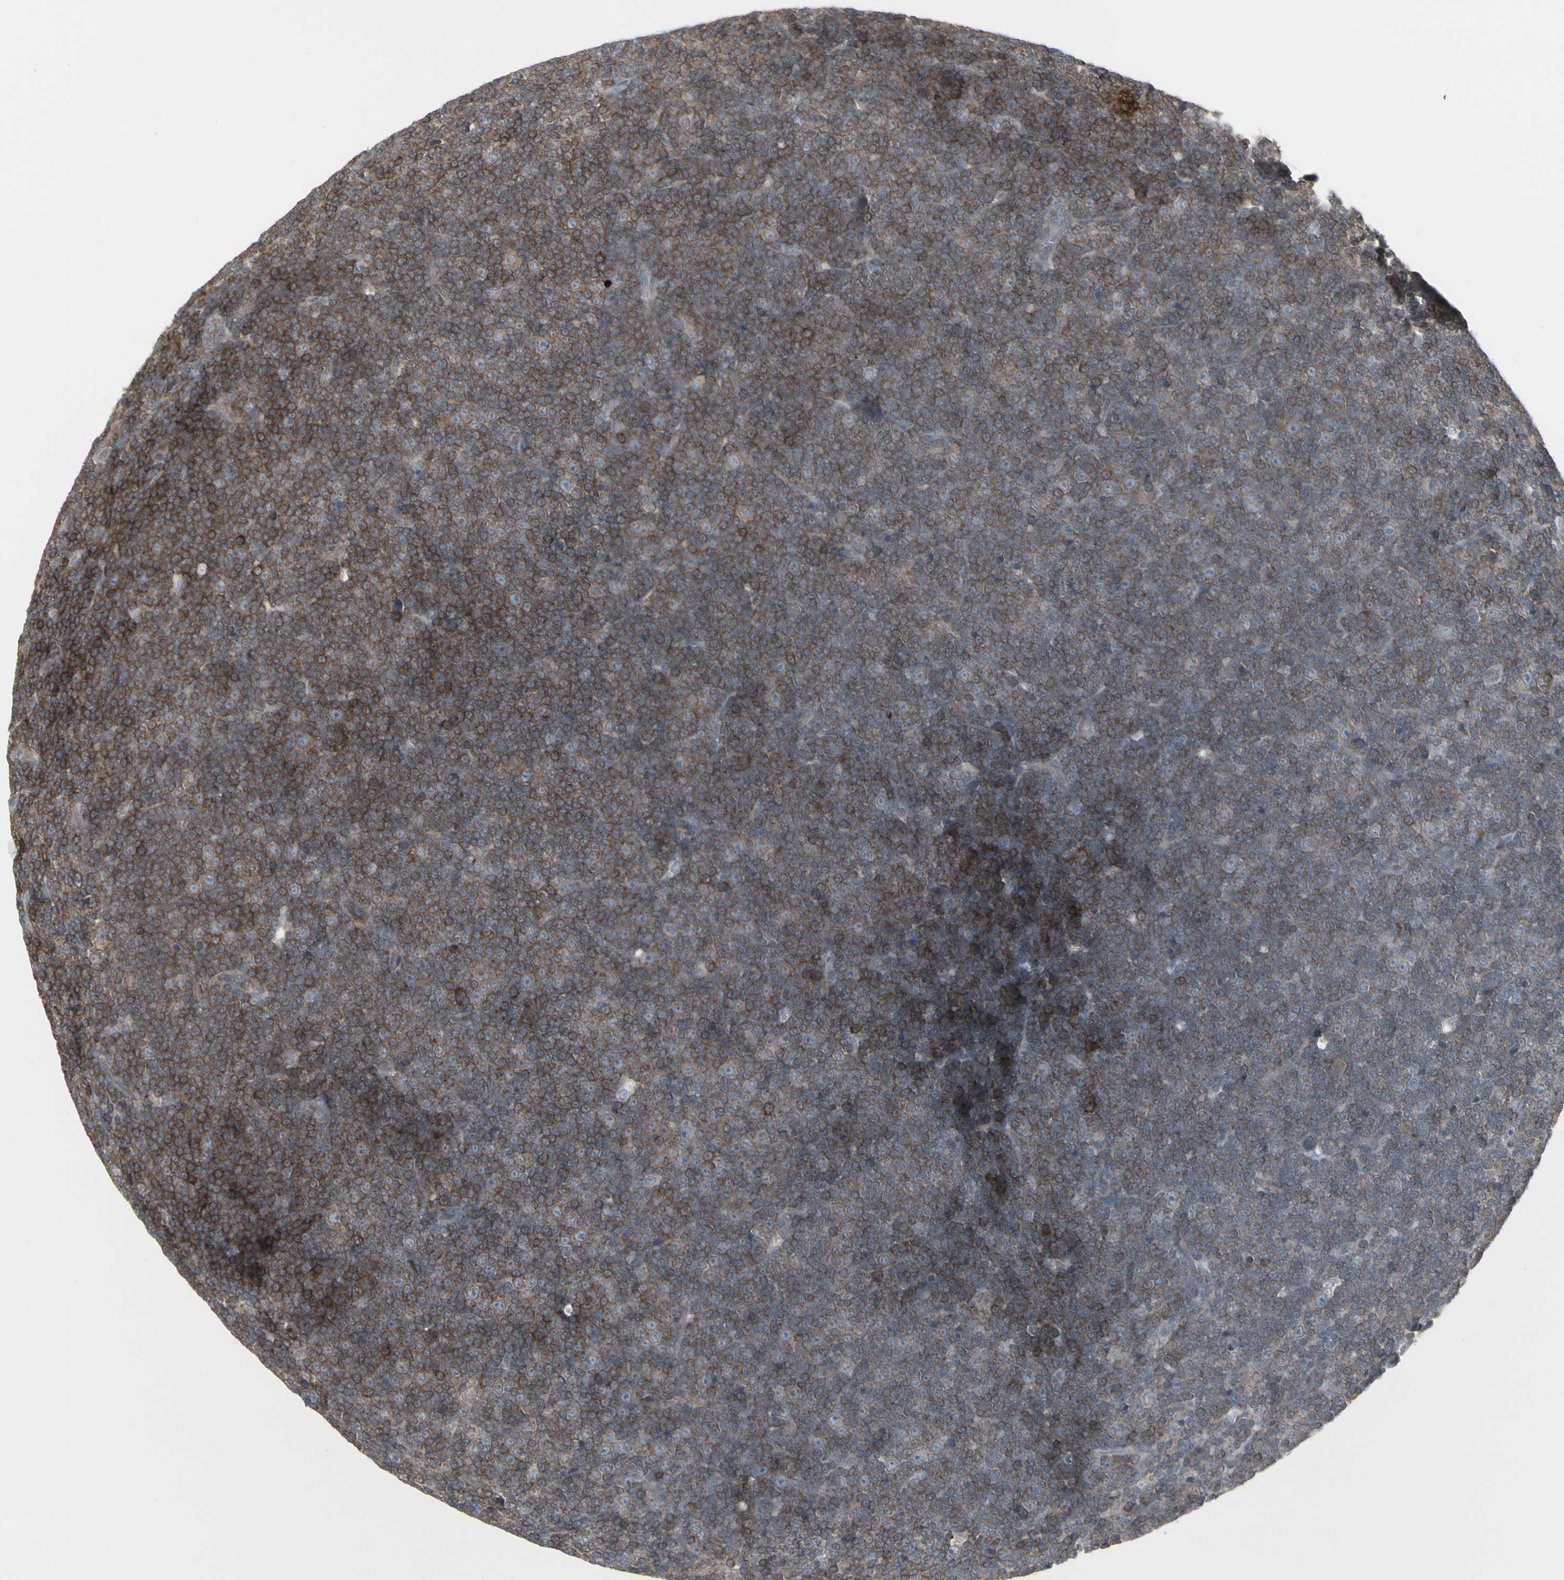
{"staining": {"intensity": "strong", "quantity": ">75%", "location": "cytoplasmic/membranous"}, "tissue": "lymphoma", "cell_type": "Tumor cells", "image_type": "cancer", "snomed": [{"axis": "morphology", "description": "Malignant lymphoma, non-Hodgkin's type, Low grade"}, {"axis": "topography", "description": "Lymph node"}], "caption": "Immunohistochemical staining of lymphoma displays high levels of strong cytoplasmic/membranous positivity in about >75% of tumor cells.", "gene": "EPS15", "patient": {"sex": "female", "age": 67}}